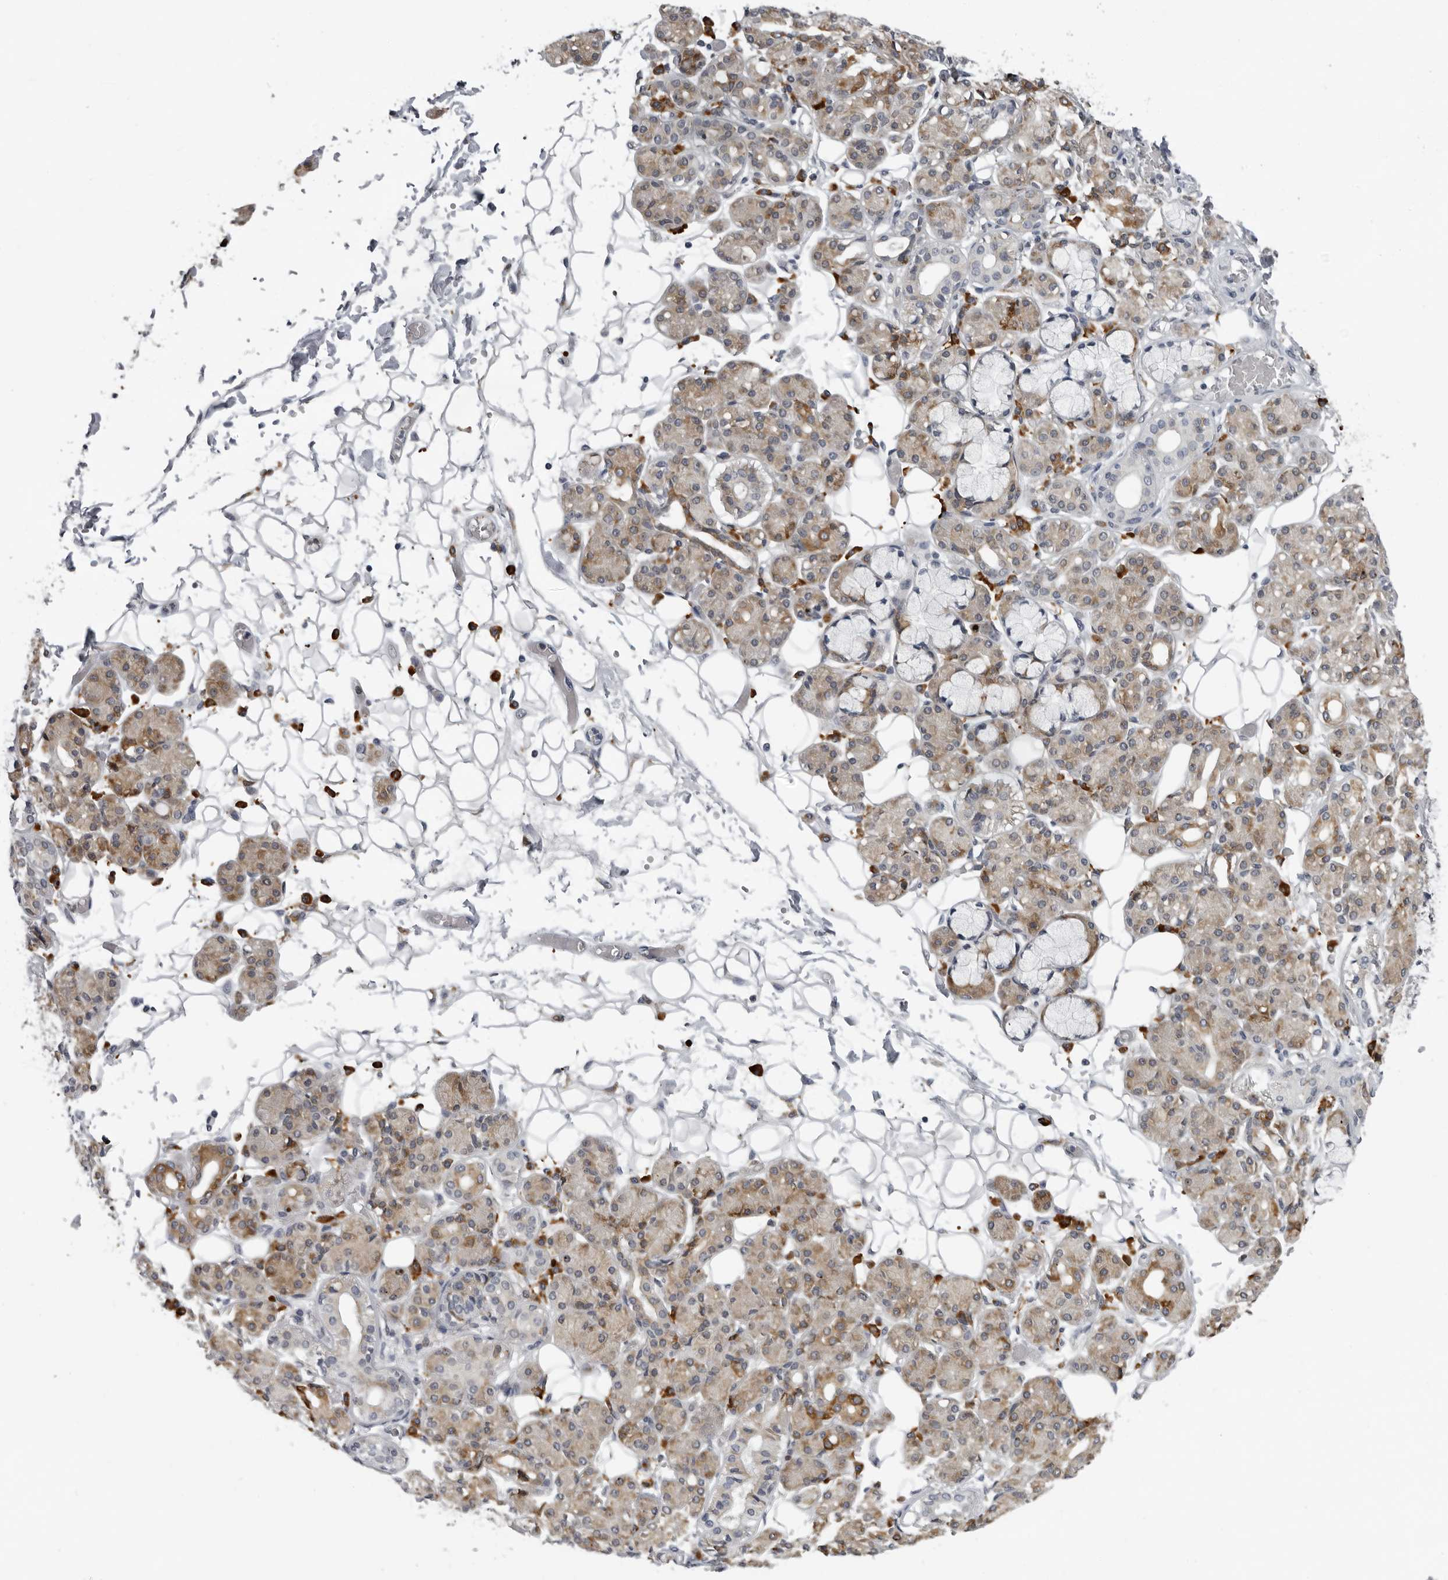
{"staining": {"intensity": "moderate", "quantity": "25%-75%", "location": "cytoplasmic/membranous"}, "tissue": "salivary gland", "cell_type": "Glandular cells", "image_type": "normal", "snomed": [{"axis": "morphology", "description": "Normal tissue, NOS"}, {"axis": "topography", "description": "Salivary gland"}], "caption": "The photomicrograph exhibits a brown stain indicating the presence of a protein in the cytoplasmic/membranous of glandular cells in salivary gland.", "gene": "ALPK2", "patient": {"sex": "male", "age": 63}}